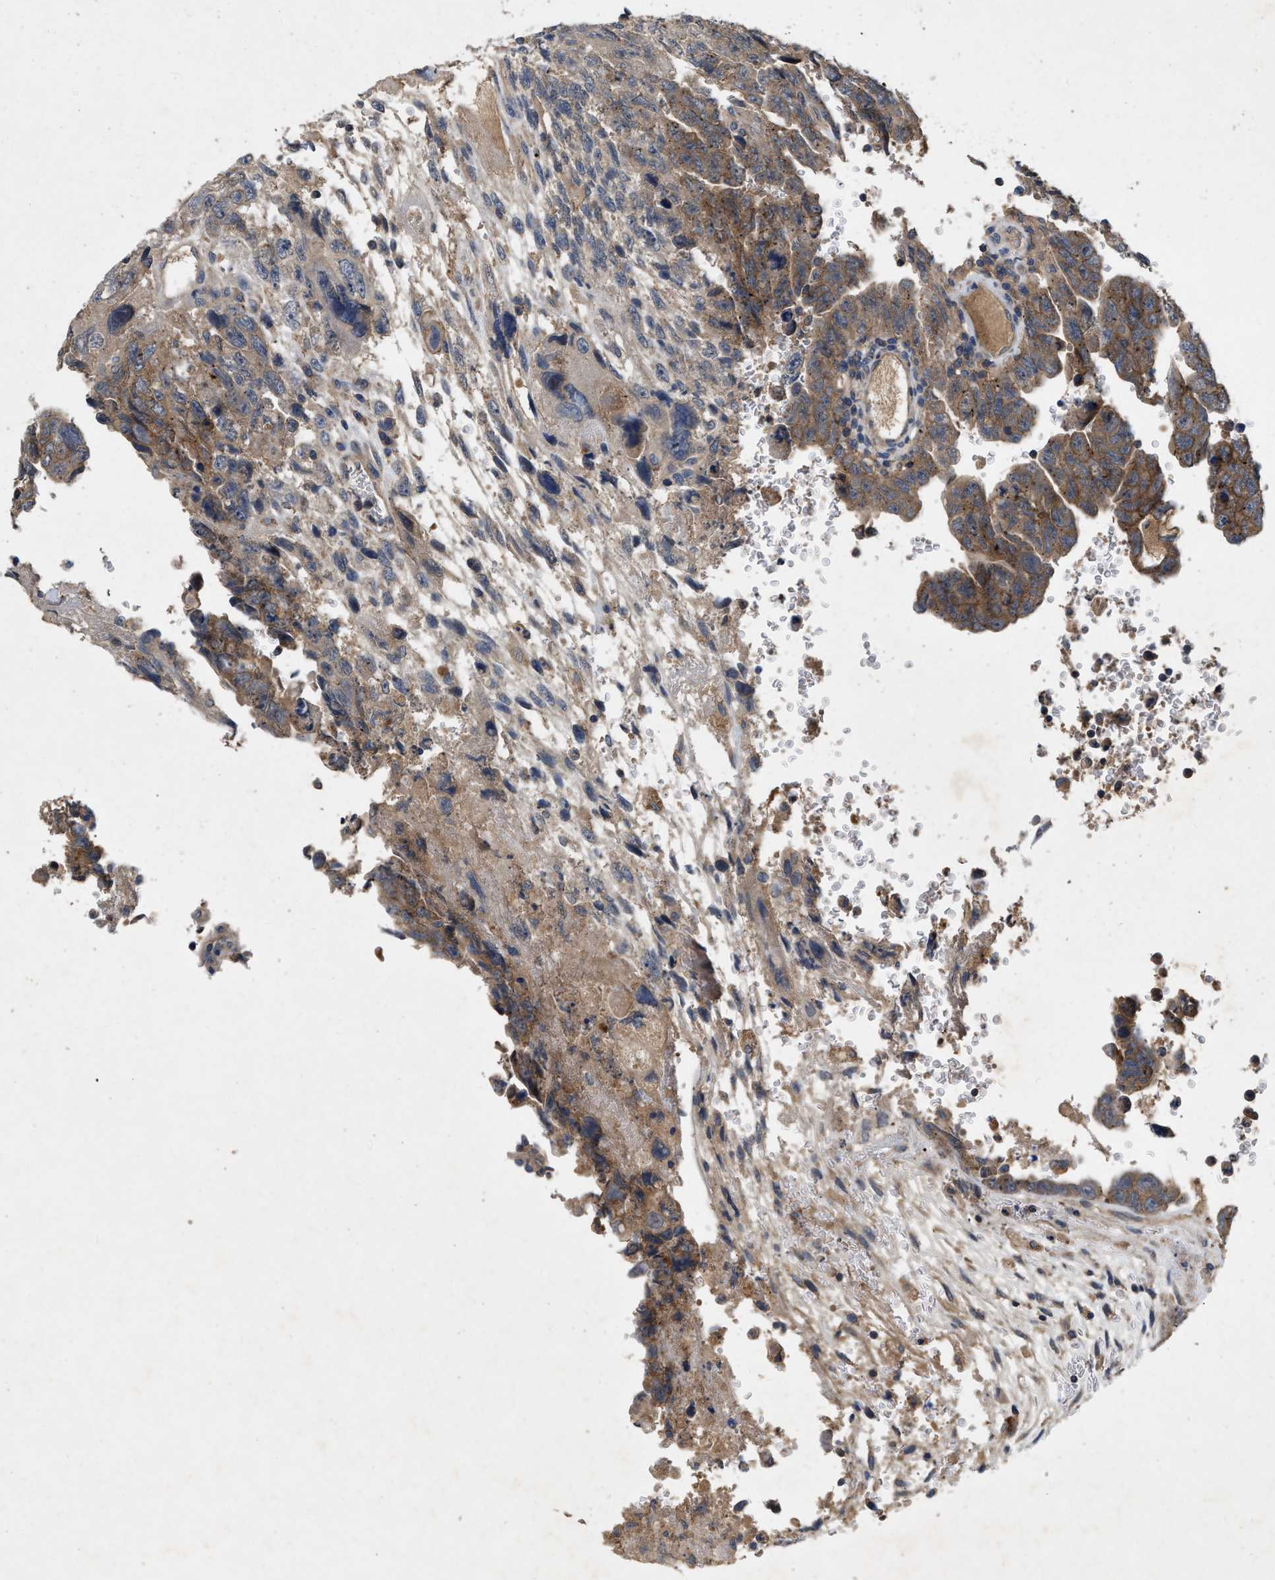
{"staining": {"intensity": "moderate", "quantity": ">75%", "location": "cytoplasmic/membranous"}, "tissue": "testis cancer", "cell_type": "Tumor cells", "image_type": "cancer", "snomed": [{"axis": "morphology", "description": "Carcinoma, Embryonal, NOS"}, {"axis": "topography", "description": "Testis"}], "caption": "Human testis cancer stained with a protein marker exhibits moderate staining in tumor cells.", "gene": "LPAR2", "patient": {"sex": "male", "age": 28}}